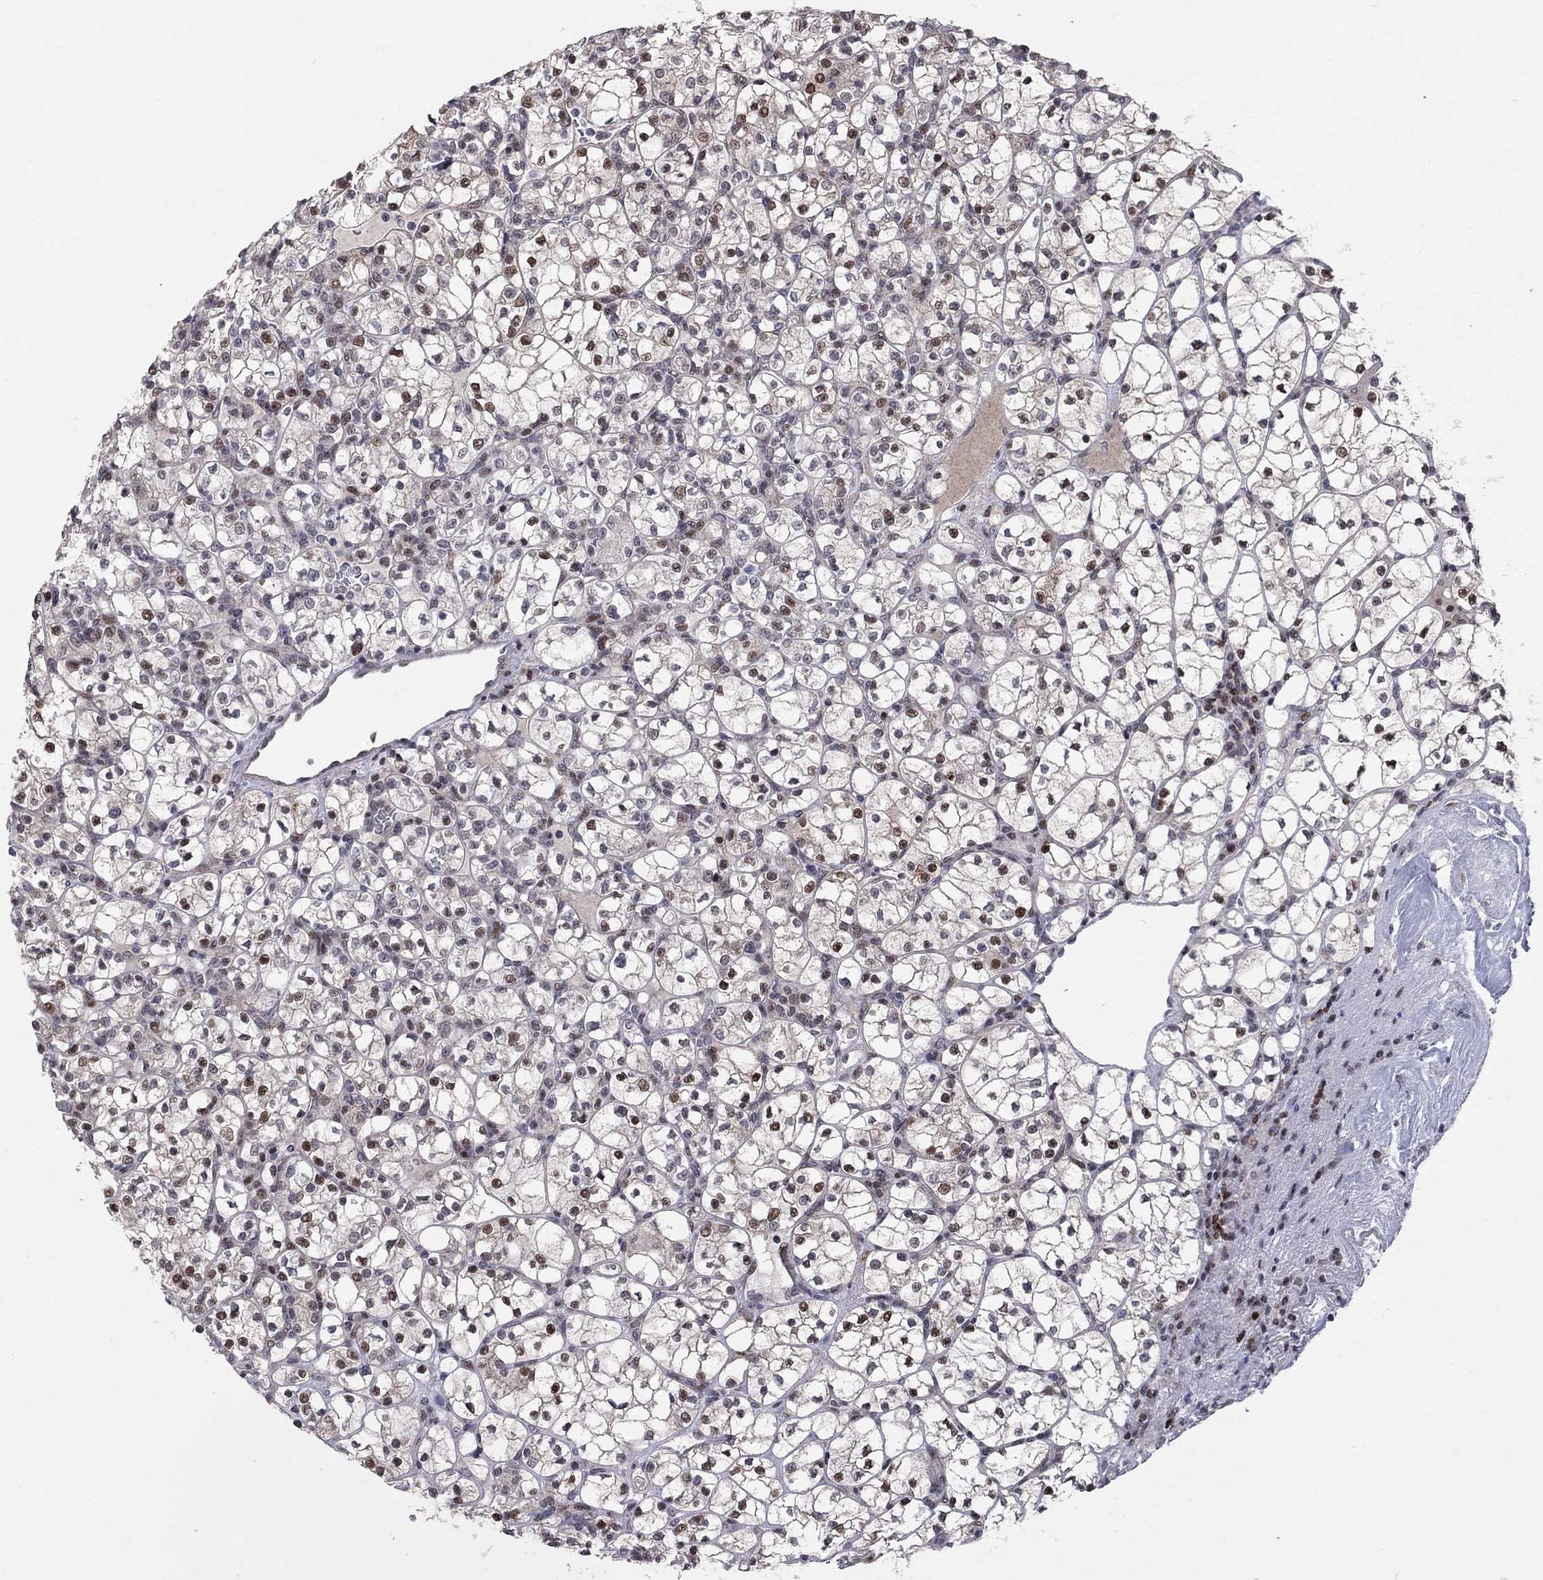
{"staining": {"intensity": "strong", "quantity": "<25%", "location": "nuclear"}, "tissue": "renal cancer", "cell_type": "Tumor cells", "image_type": "cancer", "snomed": [{"axis": "morphology", "description": "Adenocarcinoma, NOS"}, {"axis": "topography", "description": "Kidney"}], "caption": "Immunohistochemical staining of renal cancer (adenocarcinoma) displays medium levels of strong nuclear protein staining in approximately <25% of tumor cells.", "gene": "HDAC3", "patient": {"sex": "female", "age": 89}}